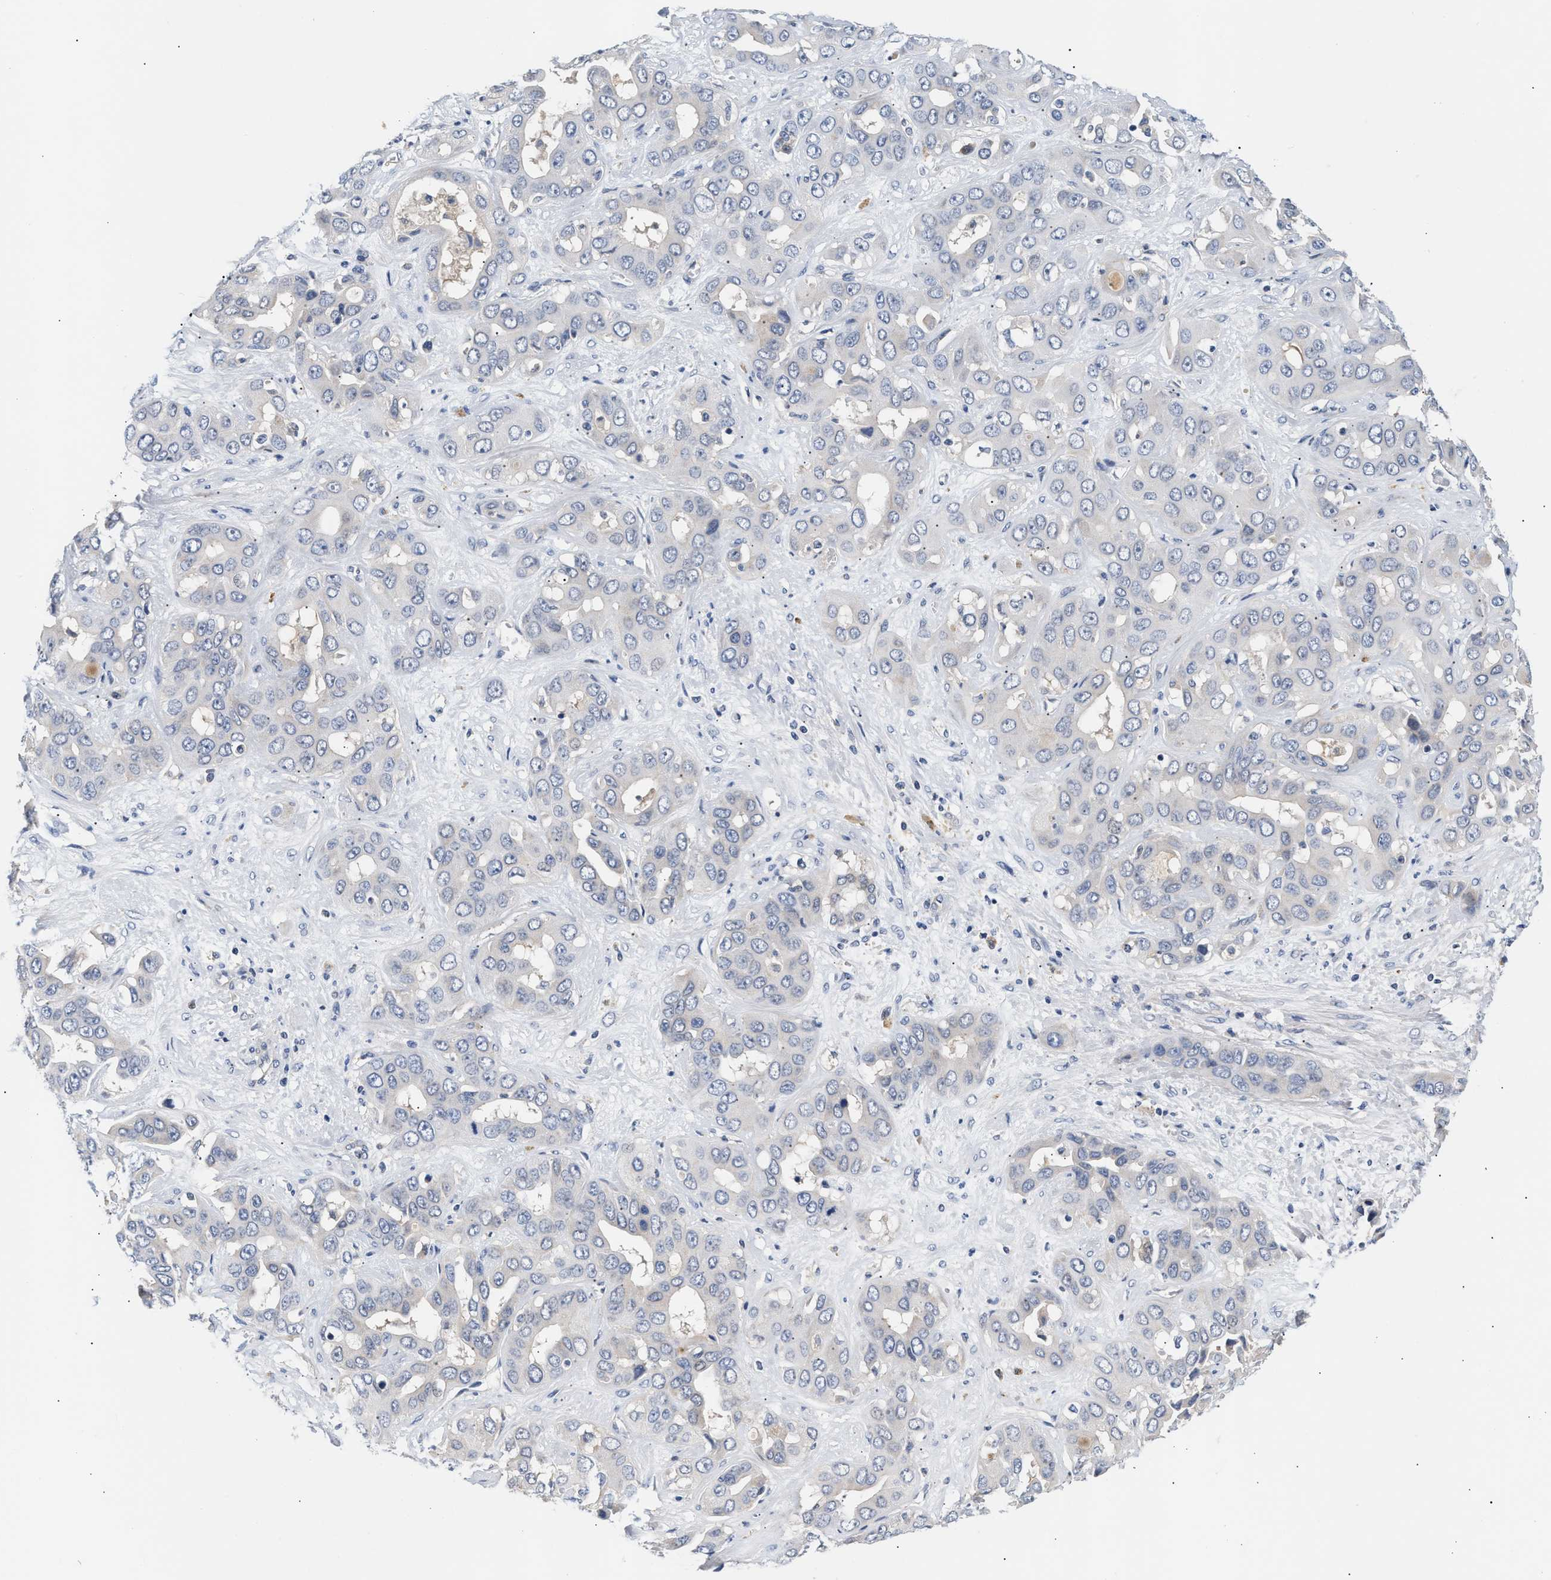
{"staining": {"intensity": "negative", "quantity": "none", "location": "none"}, "tissue": "liver cancer", "cell_type": "Tumor cells", "image_type": "cancer", "snomed": [{"axis": "morphology", "description": "Cholangiocarcinoma"}, {"axis": "topography", "description": "Liver"}], "caption": "Tumor cells show no significant expression in liver cancer.", "gene": "ACTL7B", "patient": {"sex": "female", "age": 52}}